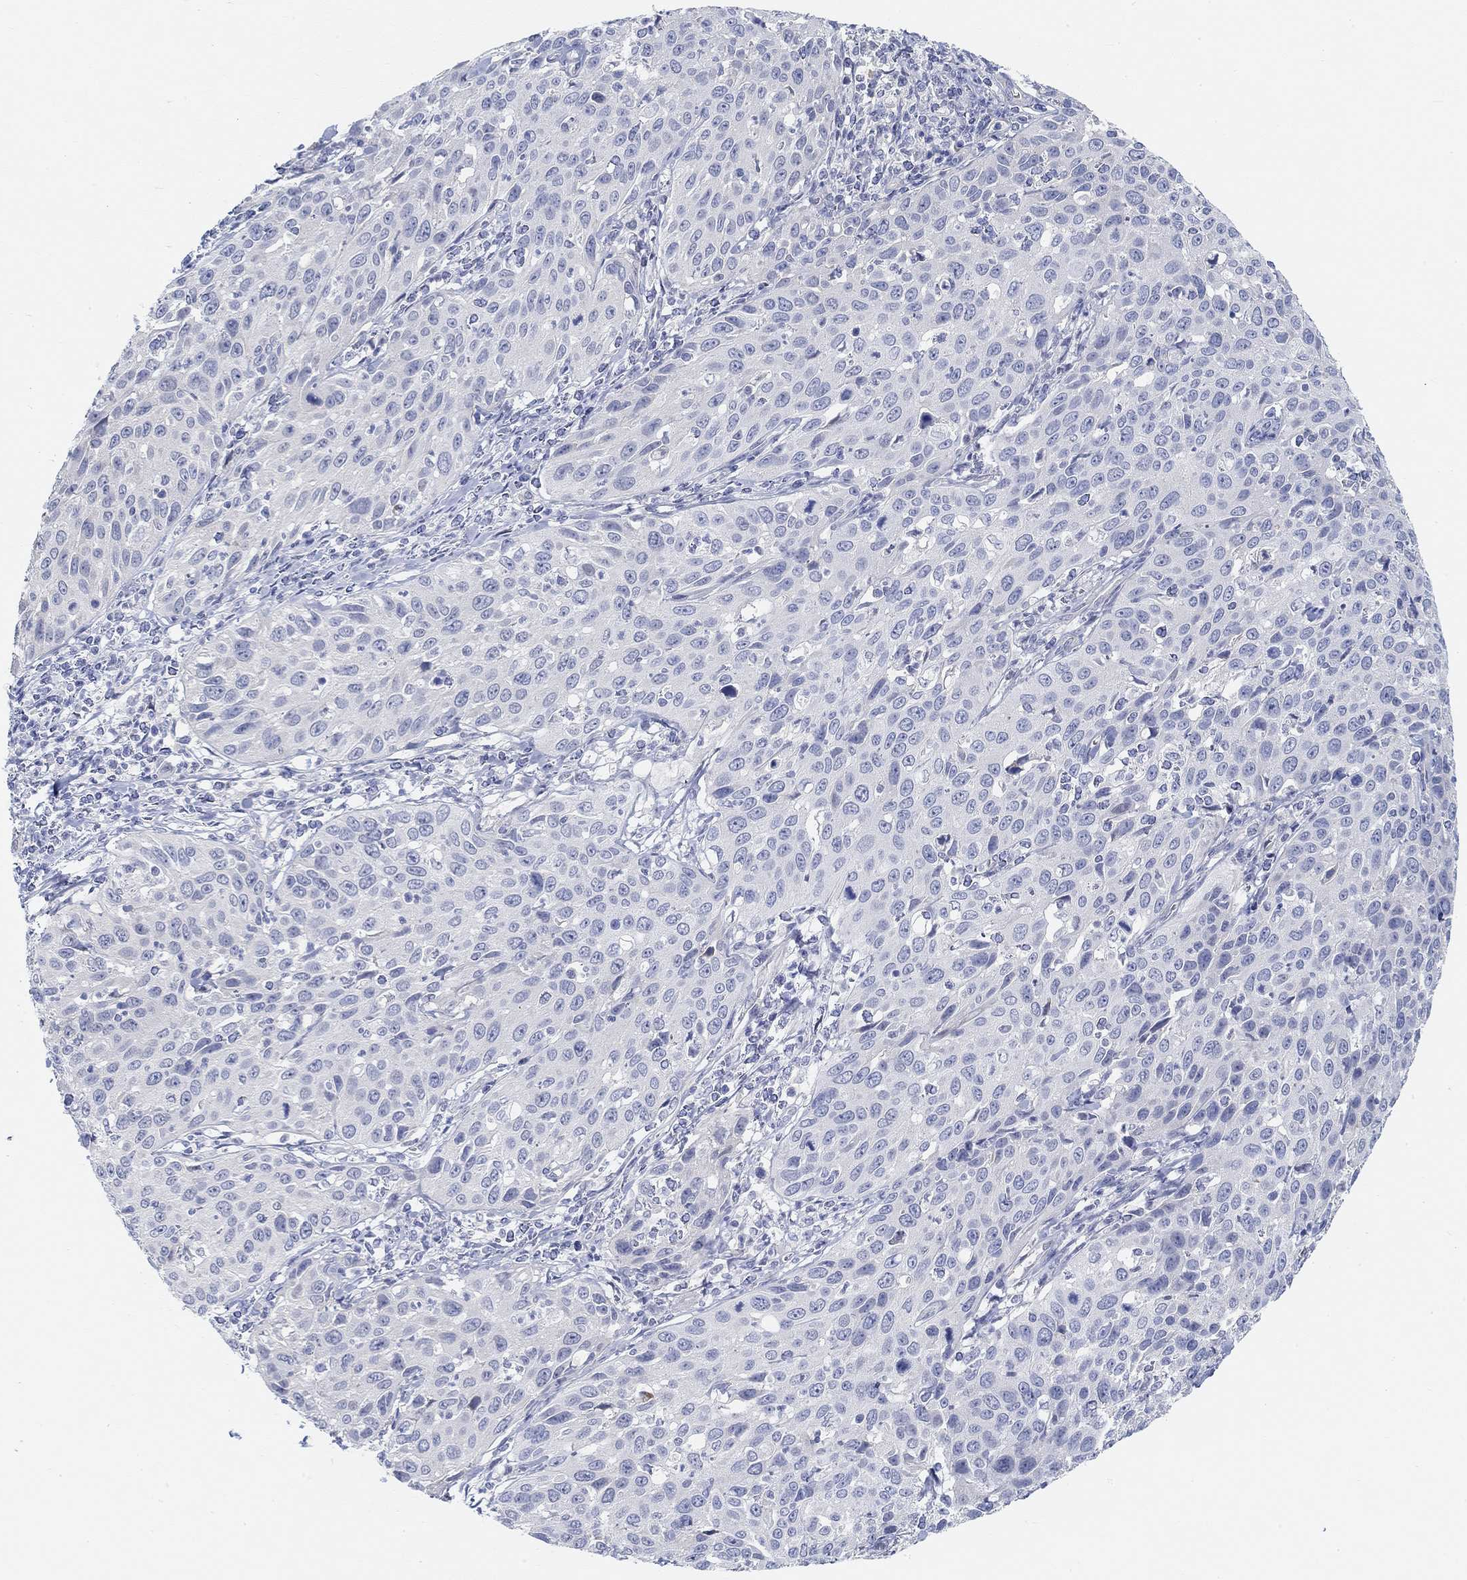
{"staining": {"intensity": "negative", "quantity": "none", "location": "none"}, "tissue": "cervical cancer", "cell_type": "Tumor cells", "image_type": "cancer", "snomed": [{"axis": "morphology", "description": "Squamous cell carcinoma, NOS"}, {"axis": "topography", "description": "Cervix"}], "caption": "Tumor cells are negative for brown protein staining in cervical squamous cell carcinoma.", "gene": "SNTG2", "patient": {"sex": "female", "age": 26}}